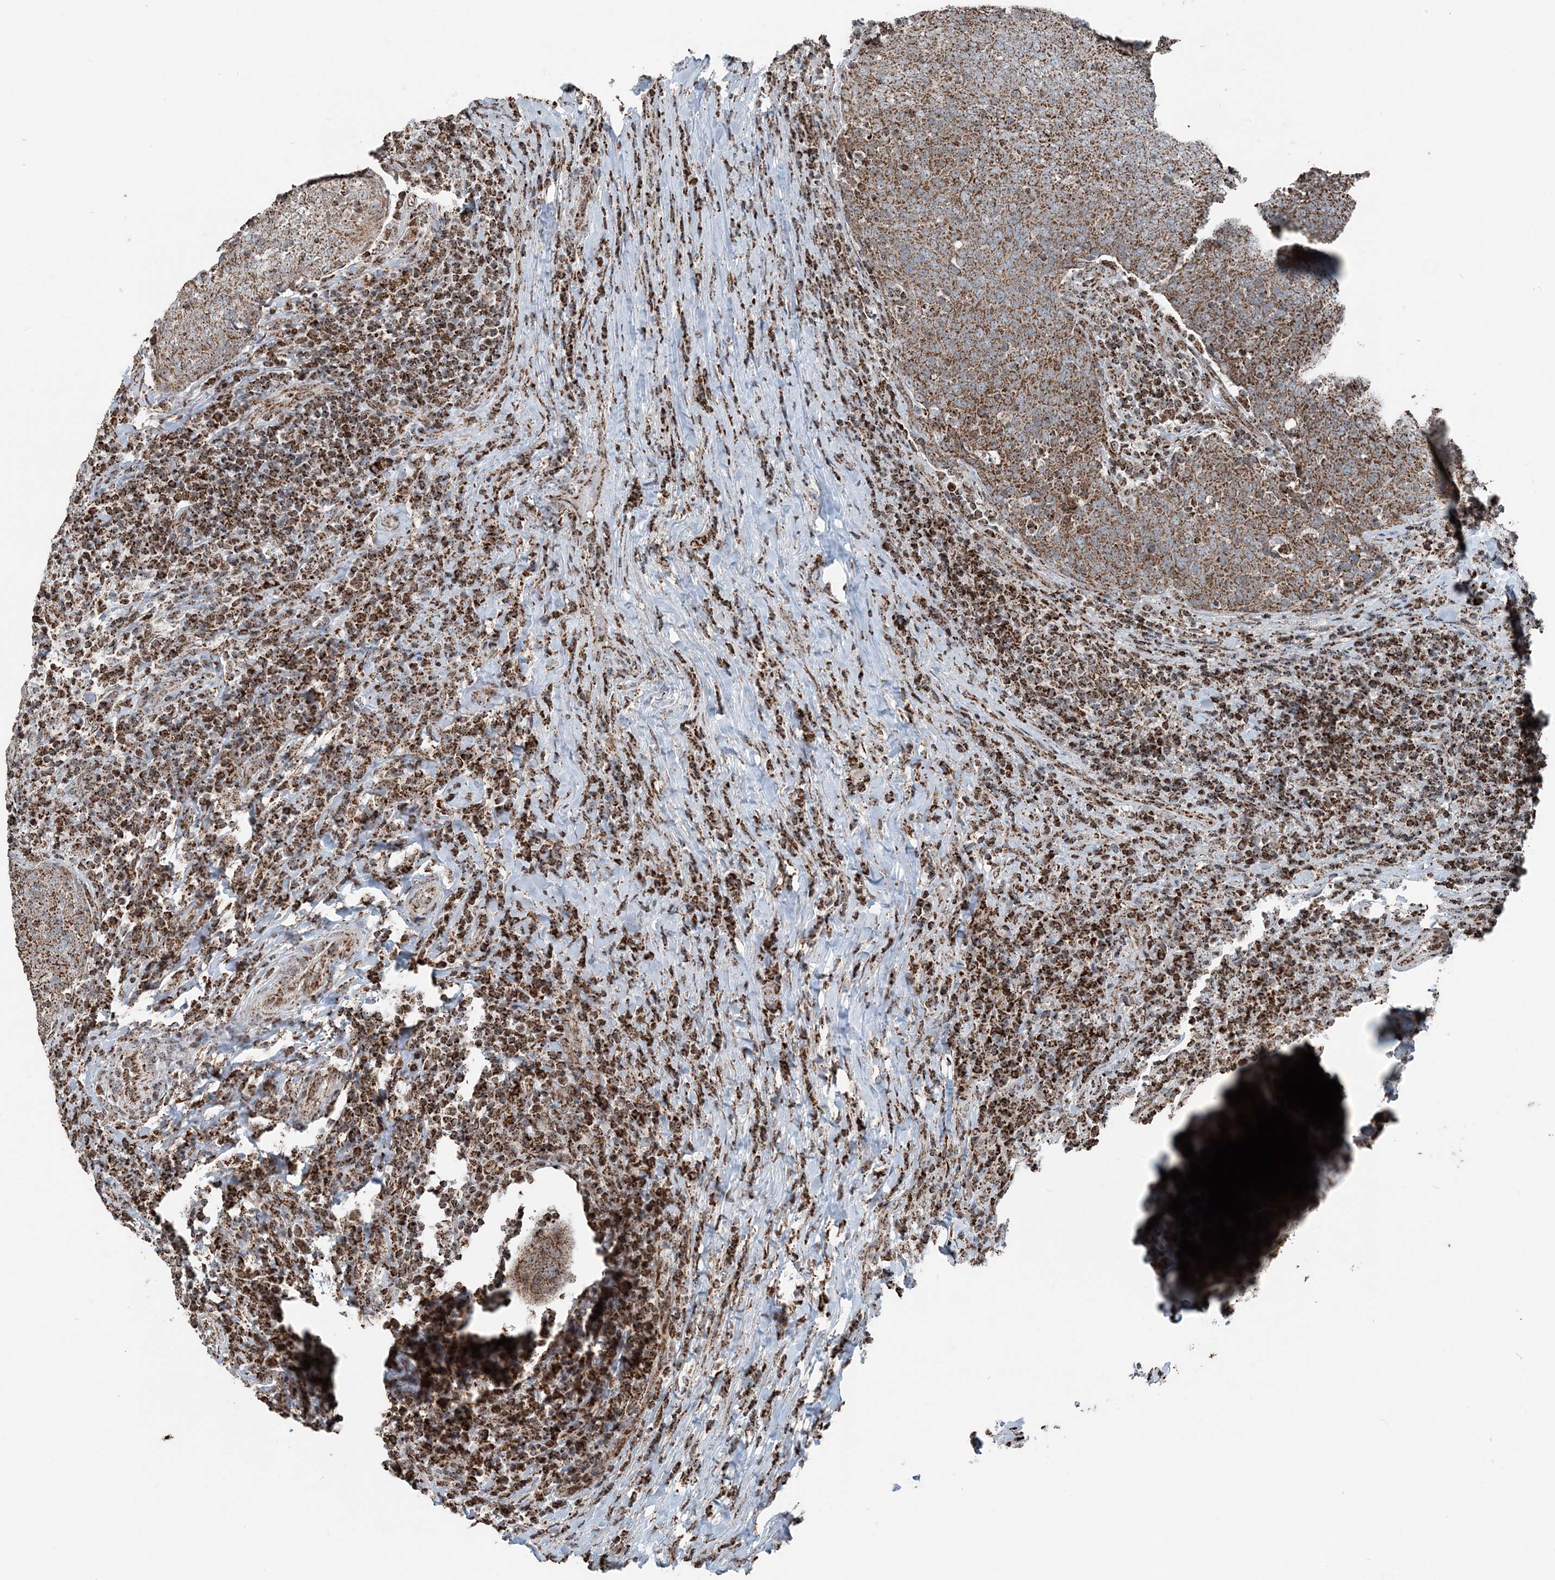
{"staining": {"intensity": "strong", "quantity": ">75%", "location": "cytoplasmic/membranous"}, "tissue": "head and neck cancer", "cell_type": "Tumor cells", "image_type": "cancer", "snomed": [{"axis": "morphology", "description": "Squamous cell carcinoma, NOS"}, {"axis": "morphology", "description": "Squamous cell carcinoma, metastatic, NOS"}, {"axis": "topography", "description": "Lymph node"}, {"axis": "topography", "description": "Head-Neck"}], "caption": "DAB (3,3'-diaminobenzidine) immunohistochemical staining of head and neck cancer demonstrates strong cytoplasmic/membranous protein staining in approximately >75% of tumor cells. (IHC, brightfield microscopy, high magnification).", "gene": "SUCLG1", "patient": {"sex": "male", "age": 62}}